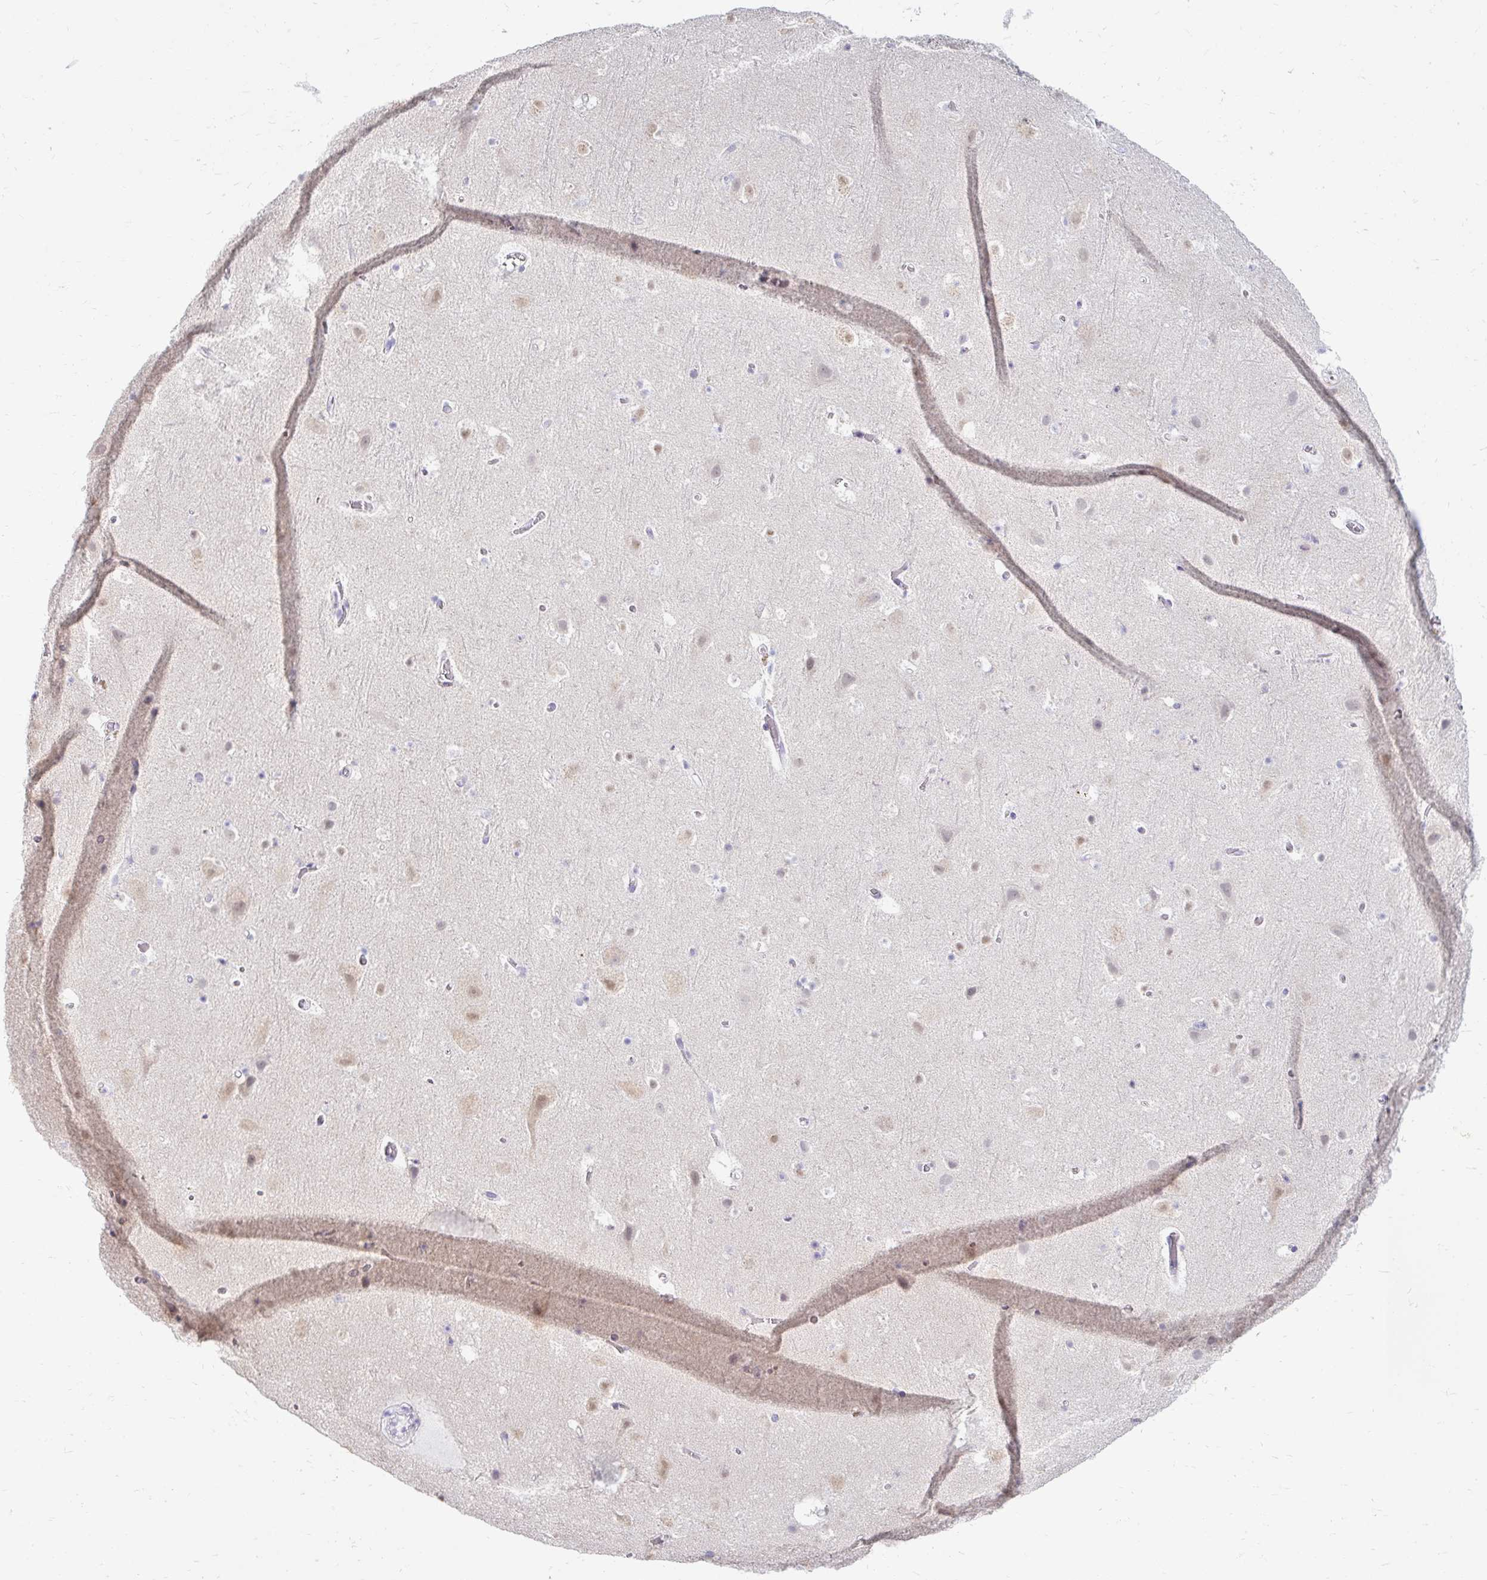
{"staining": {"intensity": "negative", "quantity": "none", "location": "none"}, "tissue": "cerebral cortex", "cell_type": "Endothelial cells", "image_type": "normal", "snomed": [{"axis": "morphology", "description": "Normal tissue, NOS"}, {"axis": "topography", "description": "Cerebral cortex"}], "caption": "Endothelial cells are negative for protein expression in normal human cerebral cortex.", "gene": "DDN", "patient": {"sex": "female", "age": 42}}